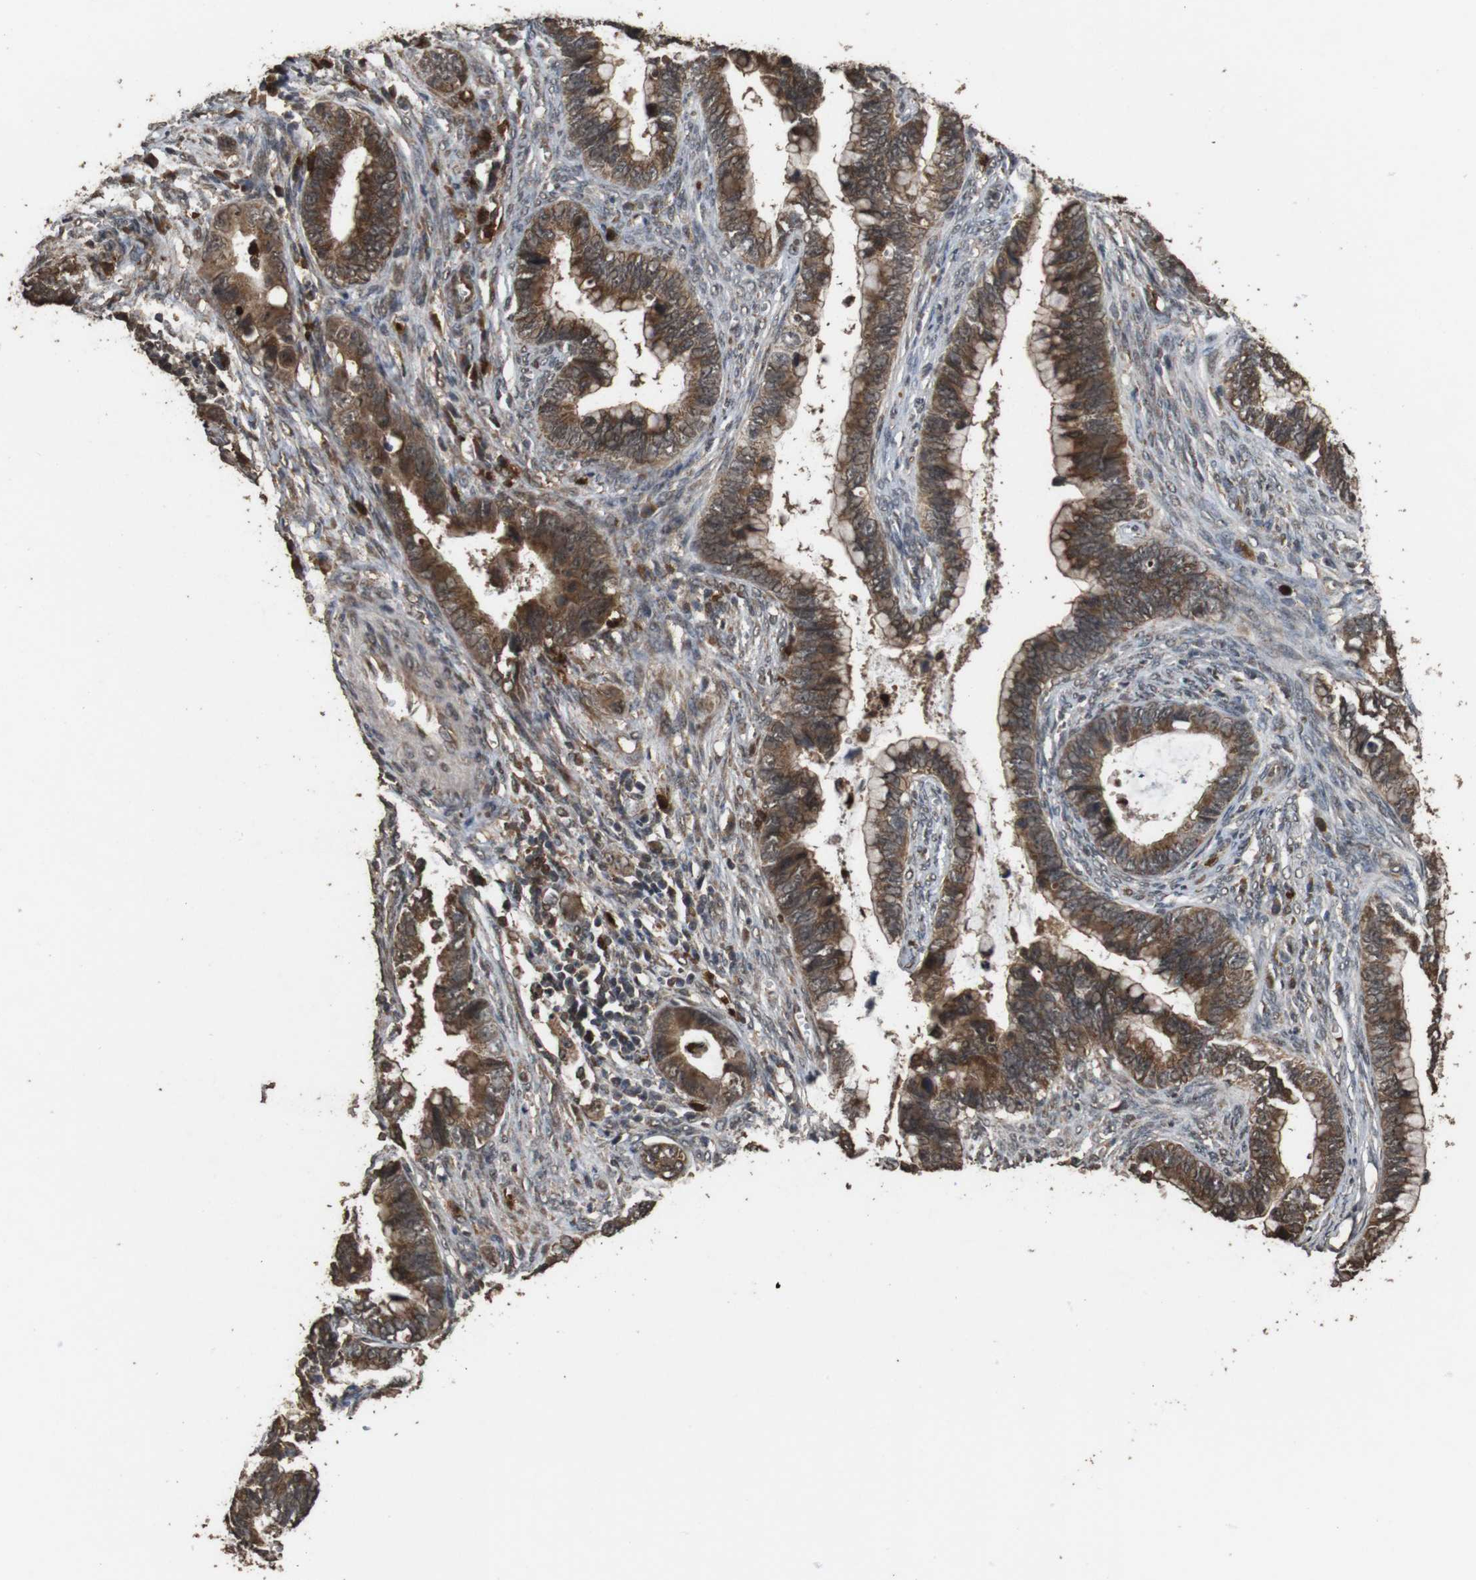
{"staining": {"intensity": "moderate", "quantity": ">75%", "location": "cytoplasmic/membranous"}, "tissue": "cervical cancer", "cell_type": "Tumor cells", "image_type": "cancer", "snomed": [{"axis": "morphology", "description": "Adenocarcinoma, NOS"}, {"axis": "topography", "description": "Cervix"}], "caption": "Cervical cancer stained with IHC displays moderate cytoplasmic/membranous positivity in about >75% of tumor cells.", "gene": "RRAS2", "patient": {"sex": "female", "age": 44}}